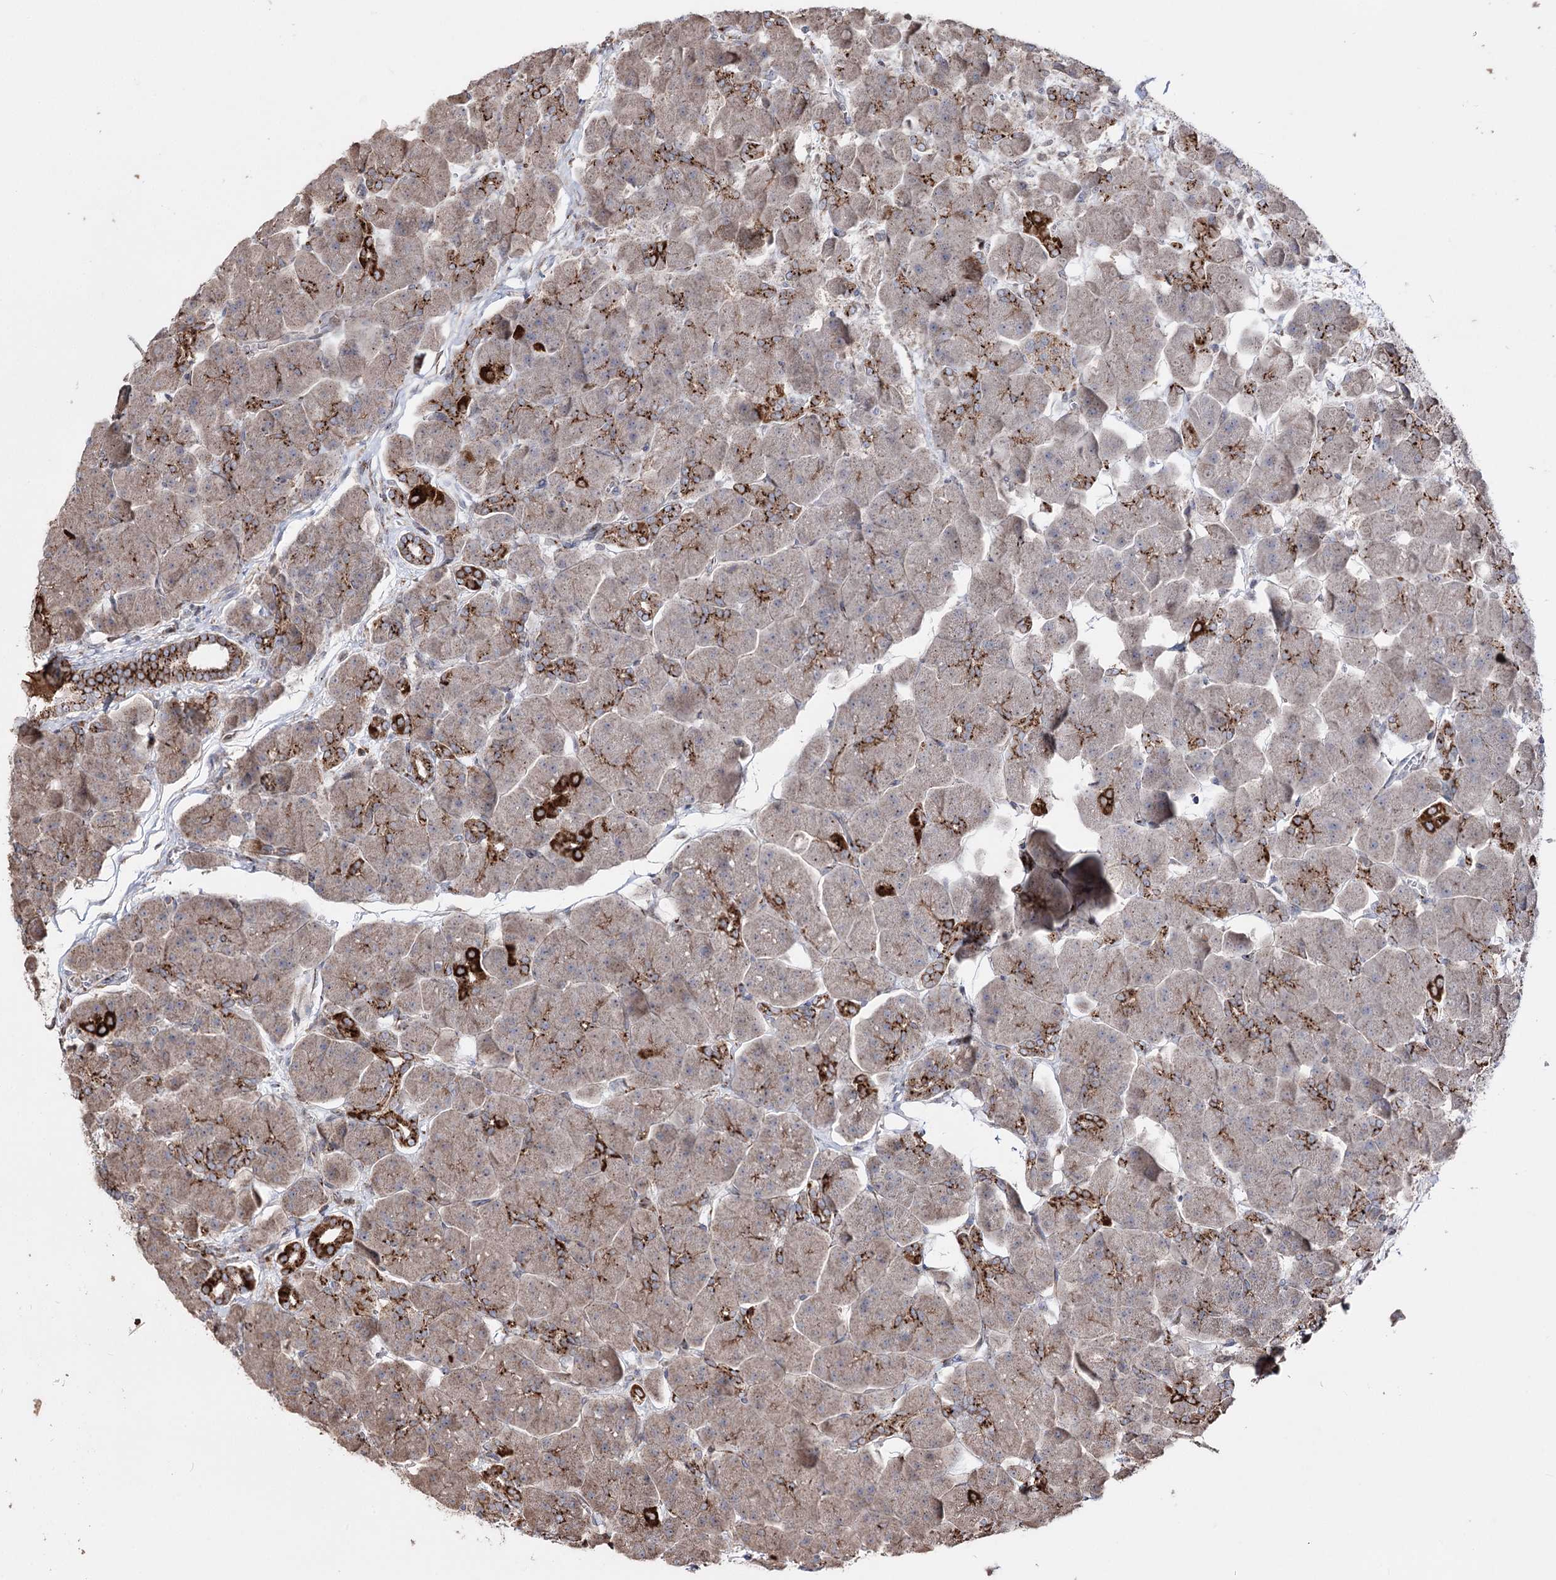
{"staining": {"intensity": "strong", "quantity": "25%-75%", "location": "cytoplasmic/membranous"}, "tissue": "pancreas", "cell_type": "Exocrine glandular cells", "image_type": "normal", "snomed": [{"axis": "morphology", "description": "Normal tissue, NOS"}, {"axis": "topography", "description": "Pancreas"}], "caption": "Immunohistochemistry staining of benign pancreas, which exhibits high levels of strong cytoplasmic/membranous staining in about 25%-75% of exocrine glandular cells indicating strong cytoplasmic/membranous protein staining. The staining was performed using DAB (3,3'-diaminobenzidine) (brown) for protein detection and nuclei were counterstained in hematoxylin (blue).", "gene": "ARHGAP20", "patient": {"sex": "male", "age": 66}}